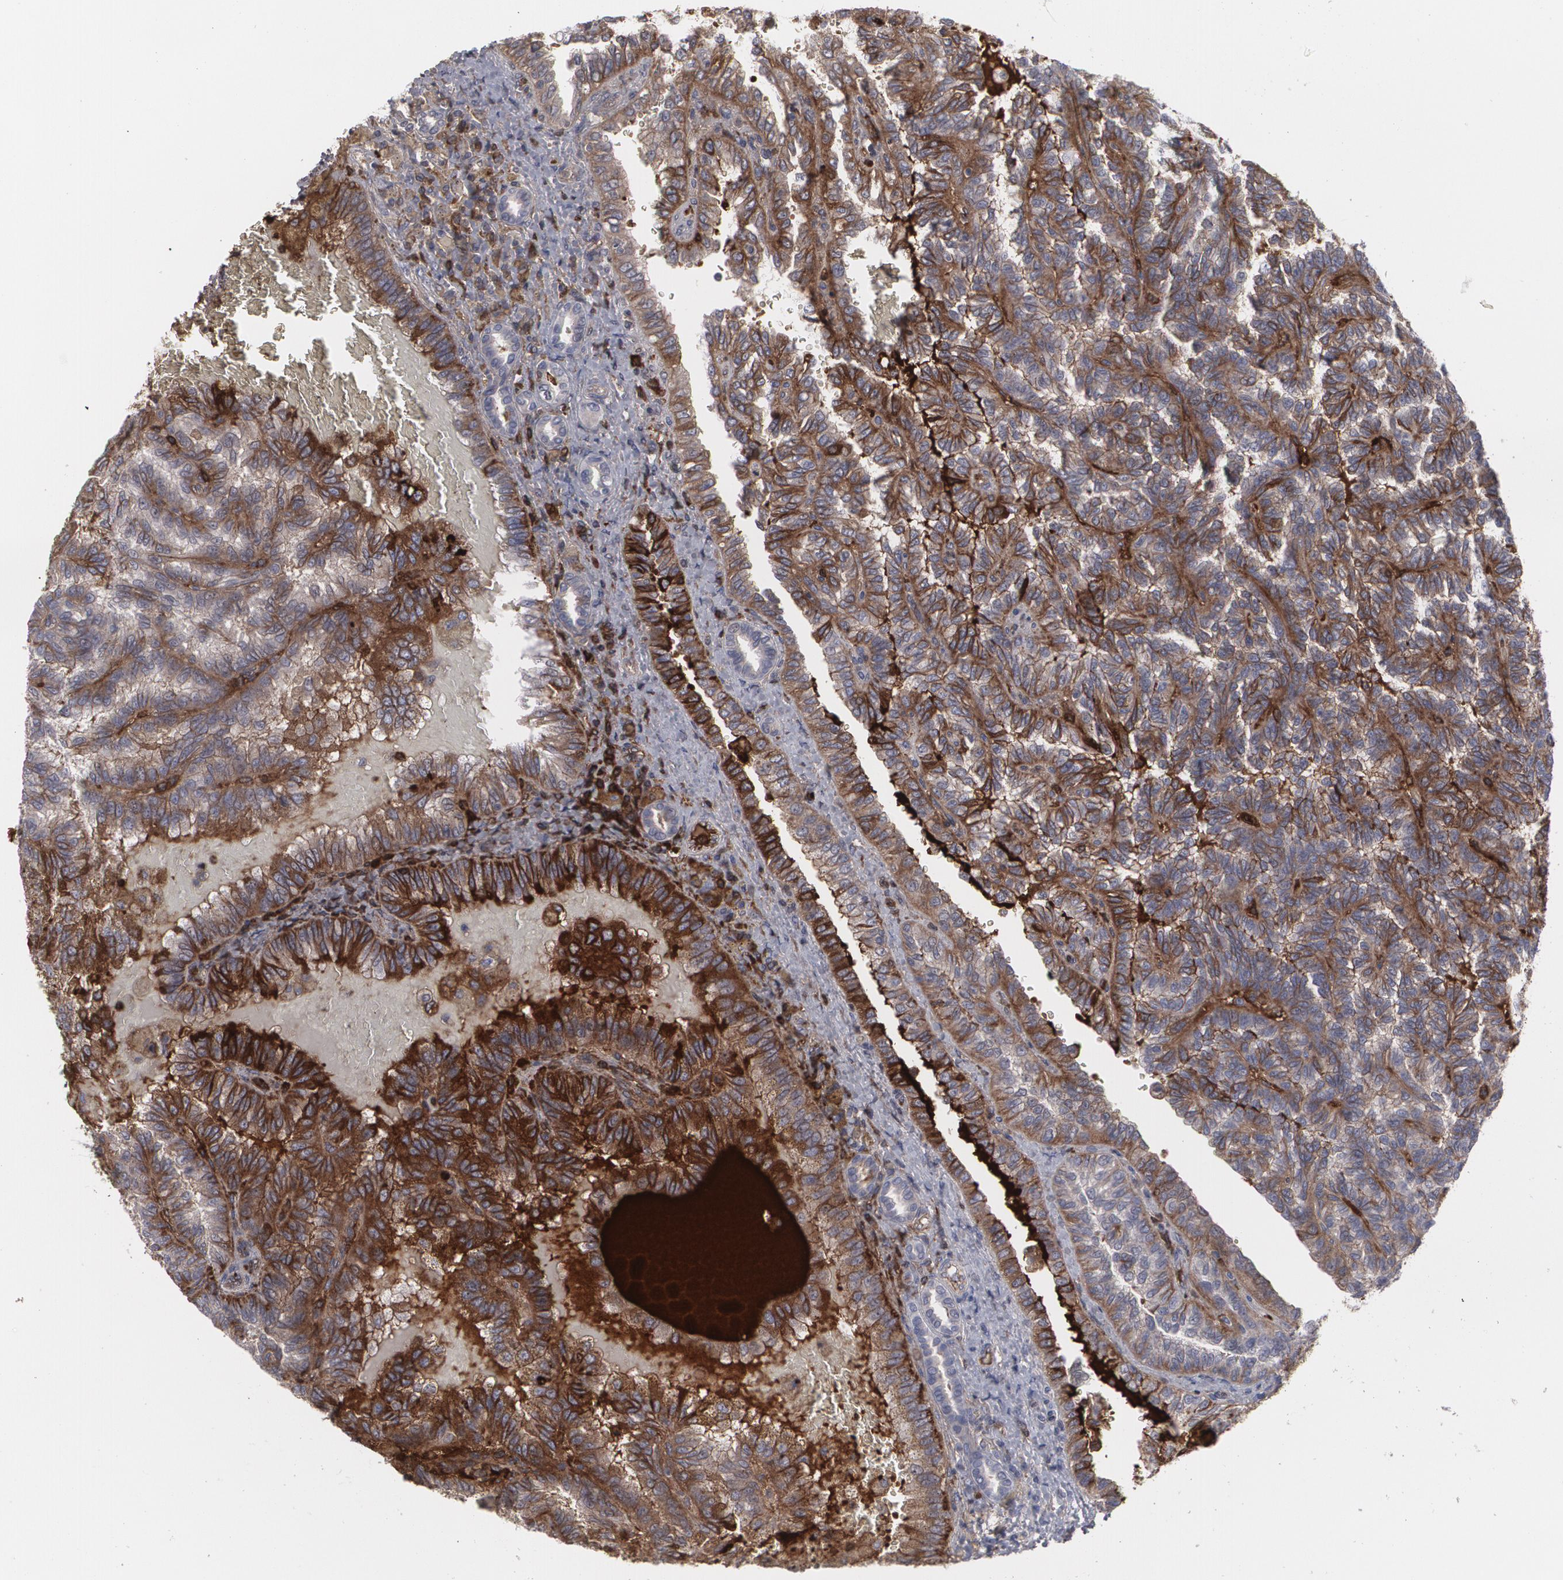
{"staining": {"intensity": "moderate", "quantity": "<25%", "location": "cytoplasmic/membranous"}, "tissue": "renal cancer", "cell_type": "Tumor cells", "image_type": "cancer", "snomed": [{"axis": "morphology", "description": "Inflammation, NOS"}, {"axis": "morphology", "description": "Adenocarcinoma, NOS"}, {"axis": "topography", "description": "Kidney"}], "caption": "A brown stain highlights moderate cytoplasmic/membranous staining of a protein in human renal adenocarcinoma tumor cells. Immunohistochemistry (ihc) stains the protein of interest in brown and the nuclei are stained blue.", "gene": "LRG1", "patient": {"sex": "male", "age": 68}}